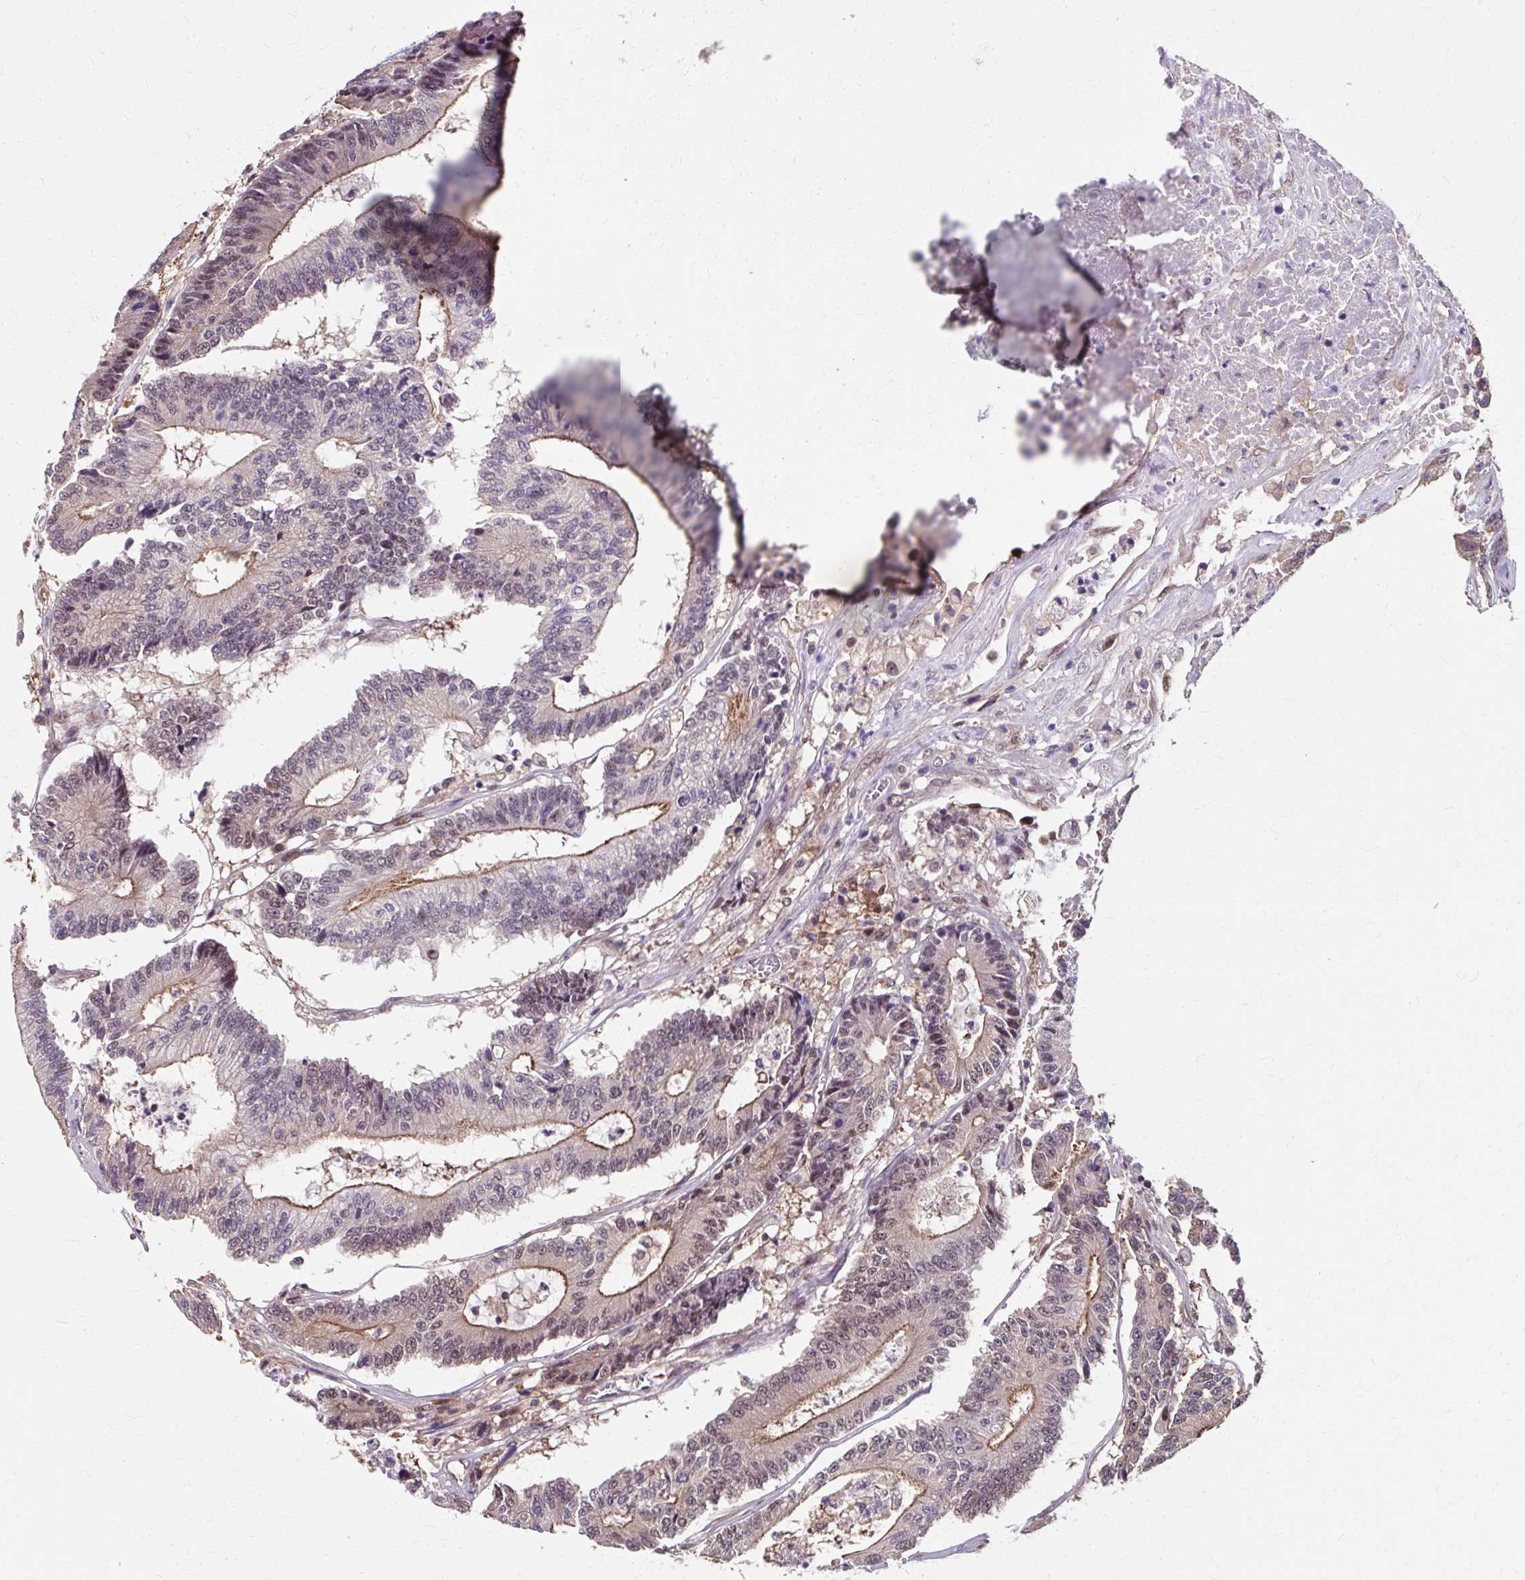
{"staining": {"intensity": "moderate", "quantity": "25%-75%", "location": "cytoplasmic/membranous,nuclear"}, "tissue": "colorectal cancer", "cell_type": "Tumor cells", "image_type": "cancer", "snomed": [{"axis": "morphology", "description": "Adenocarcinoma, NOS"}, {"axis": "topography", "description": "Colon"}], "caption": "Protein staining of colorectal adenocarcinoma tissue shows moderate cytoplasmic/membranous and nuclear expression in about 25%-75% of tumor cells. The protein of interest is shown in brown color, while the nuclei are stained blue.", "gene": "ZNF555", "patient": {"sex": "female", "age": 84}}